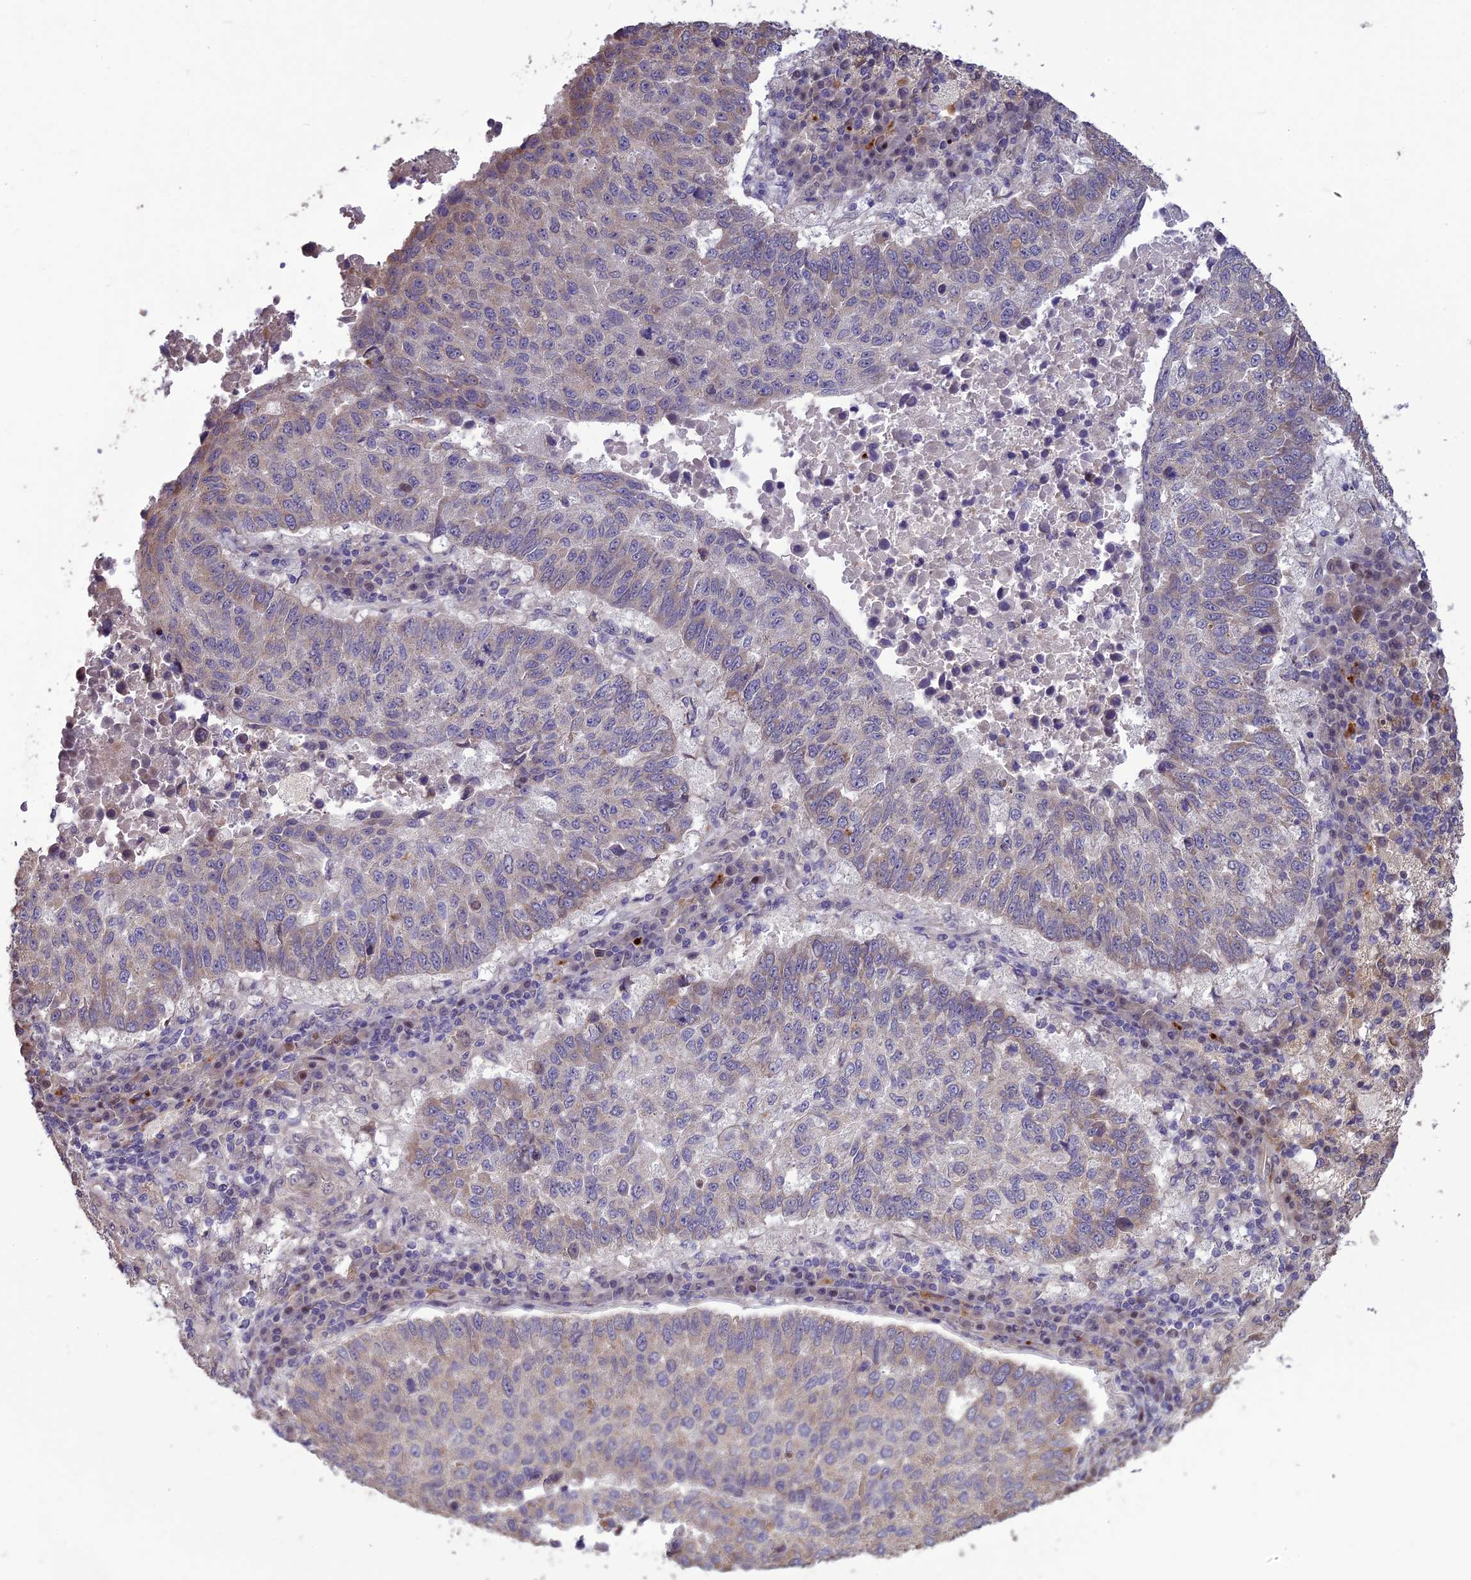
{"staining": {"intensity": "weak", "quantity": "<25%", "location": "cytoplasmic/membranous"}, "tissue": "lung cancer", "cell_type": "Tumor cells", "image_type": "cancer", "snomed": [{"axis": "morphology", "description": "Squamous cell carcinoma, NOS"}, {"axis": "topography", "description": "Lung"}], "caption": "An immunohistochemistry photomicrograph of lung cancer (squamous cell carcinoma) is shown. There is no staining in tumor cells of lung cancer (squamous cell carcinoma).", "gene": "SPG21", "patient": {"sex": "male", "age": 73}}